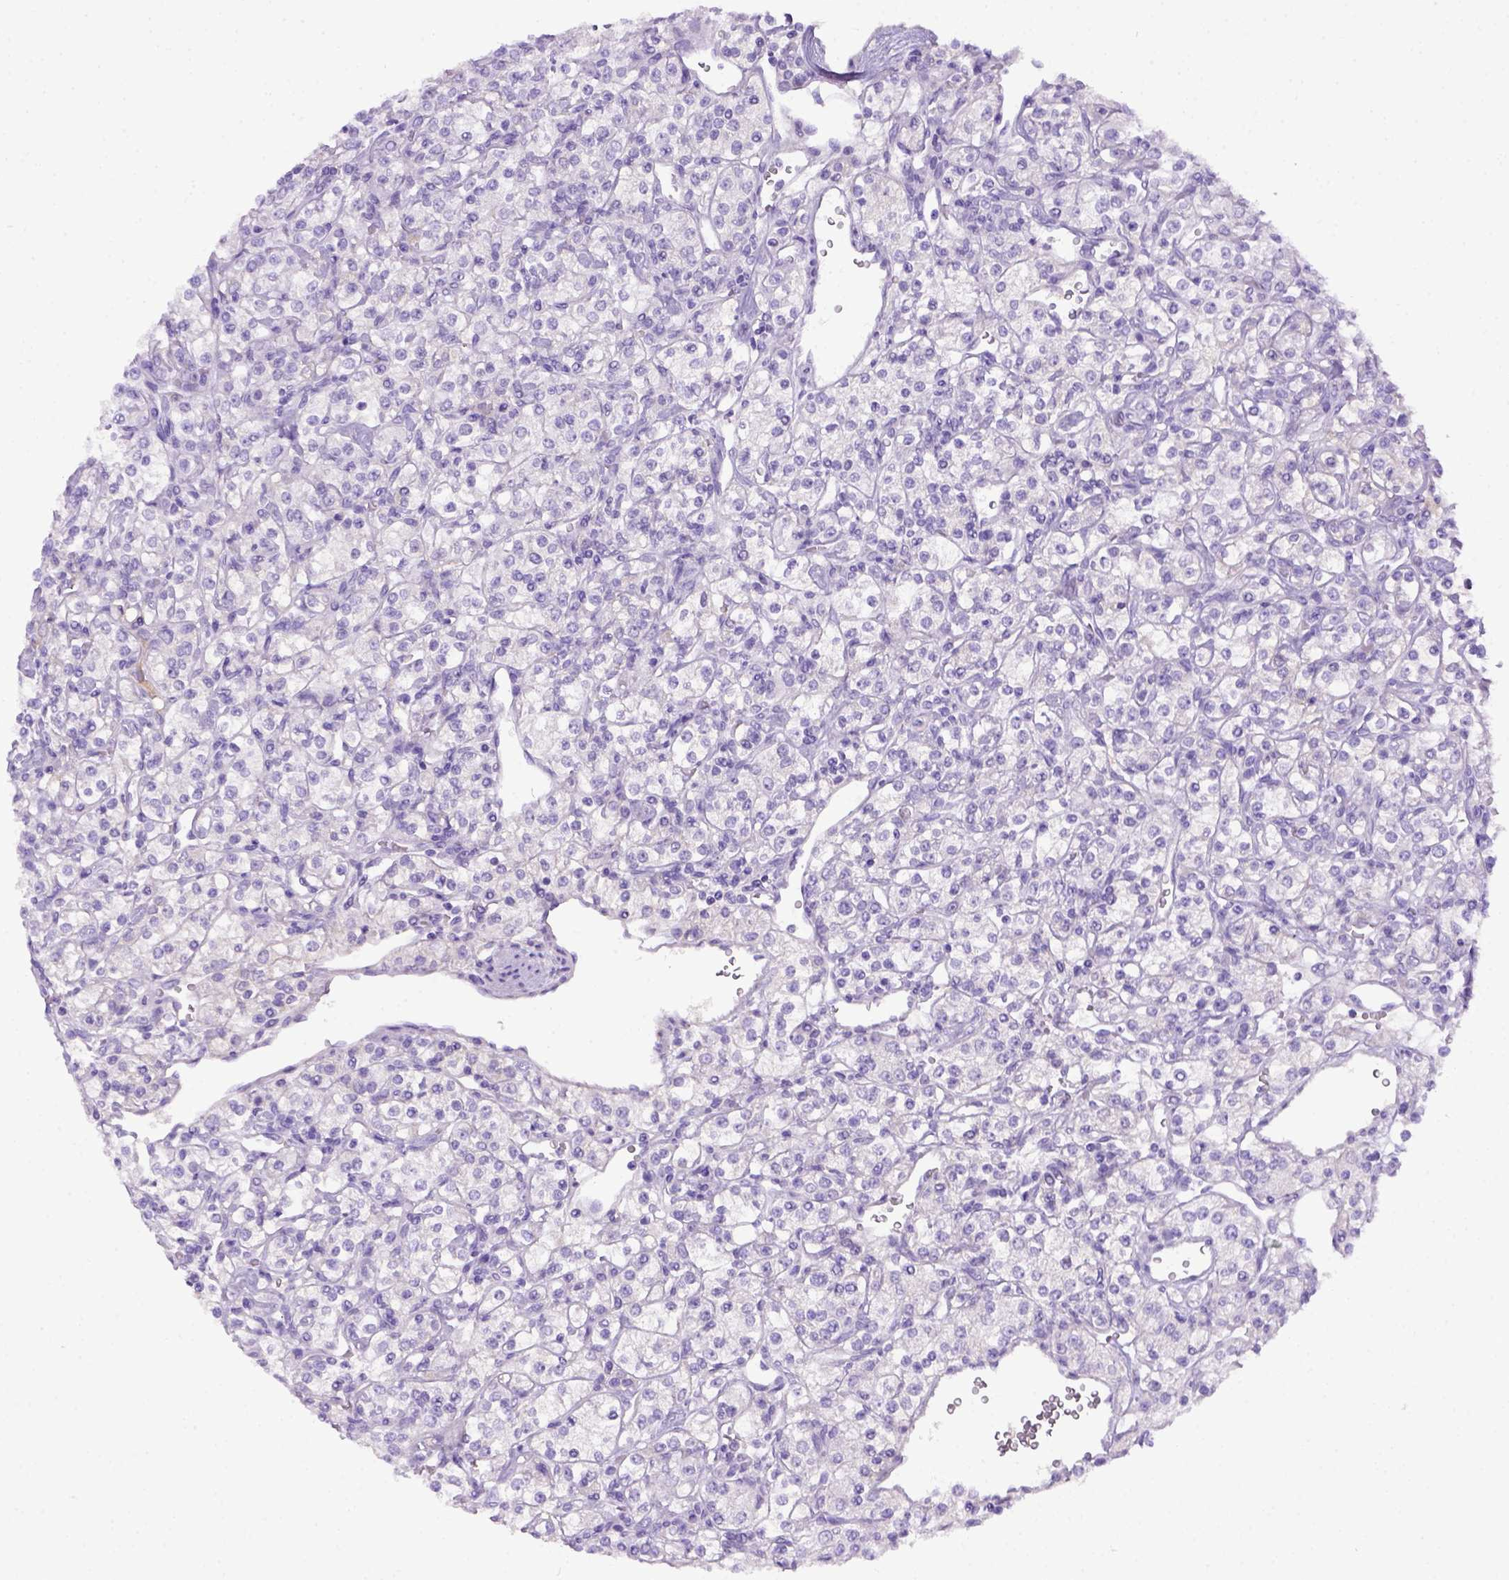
{"staining": {"intensity": "negative", "quantity": "none", "location": "none"}, "tissue": "renal cancer", "cell_type": "Tumor cells", "image_type": "cancer", "snomed": [{"axis": "morphology", "description": "Adenocarcinoma, NOS"}, {"axis": "topography", "description": "Kidney"}], "caption": "Renal cancer (adenocarcinoma) was stained to show a protein in brown. There is no significant positivity in tumor cells. (DAB (3,3'-diaminobenzidine) immunohistochemistry with hematoxylin counter stain).", "gene": "ITIH4", "patient": {"sex": "male", "age": 77}}